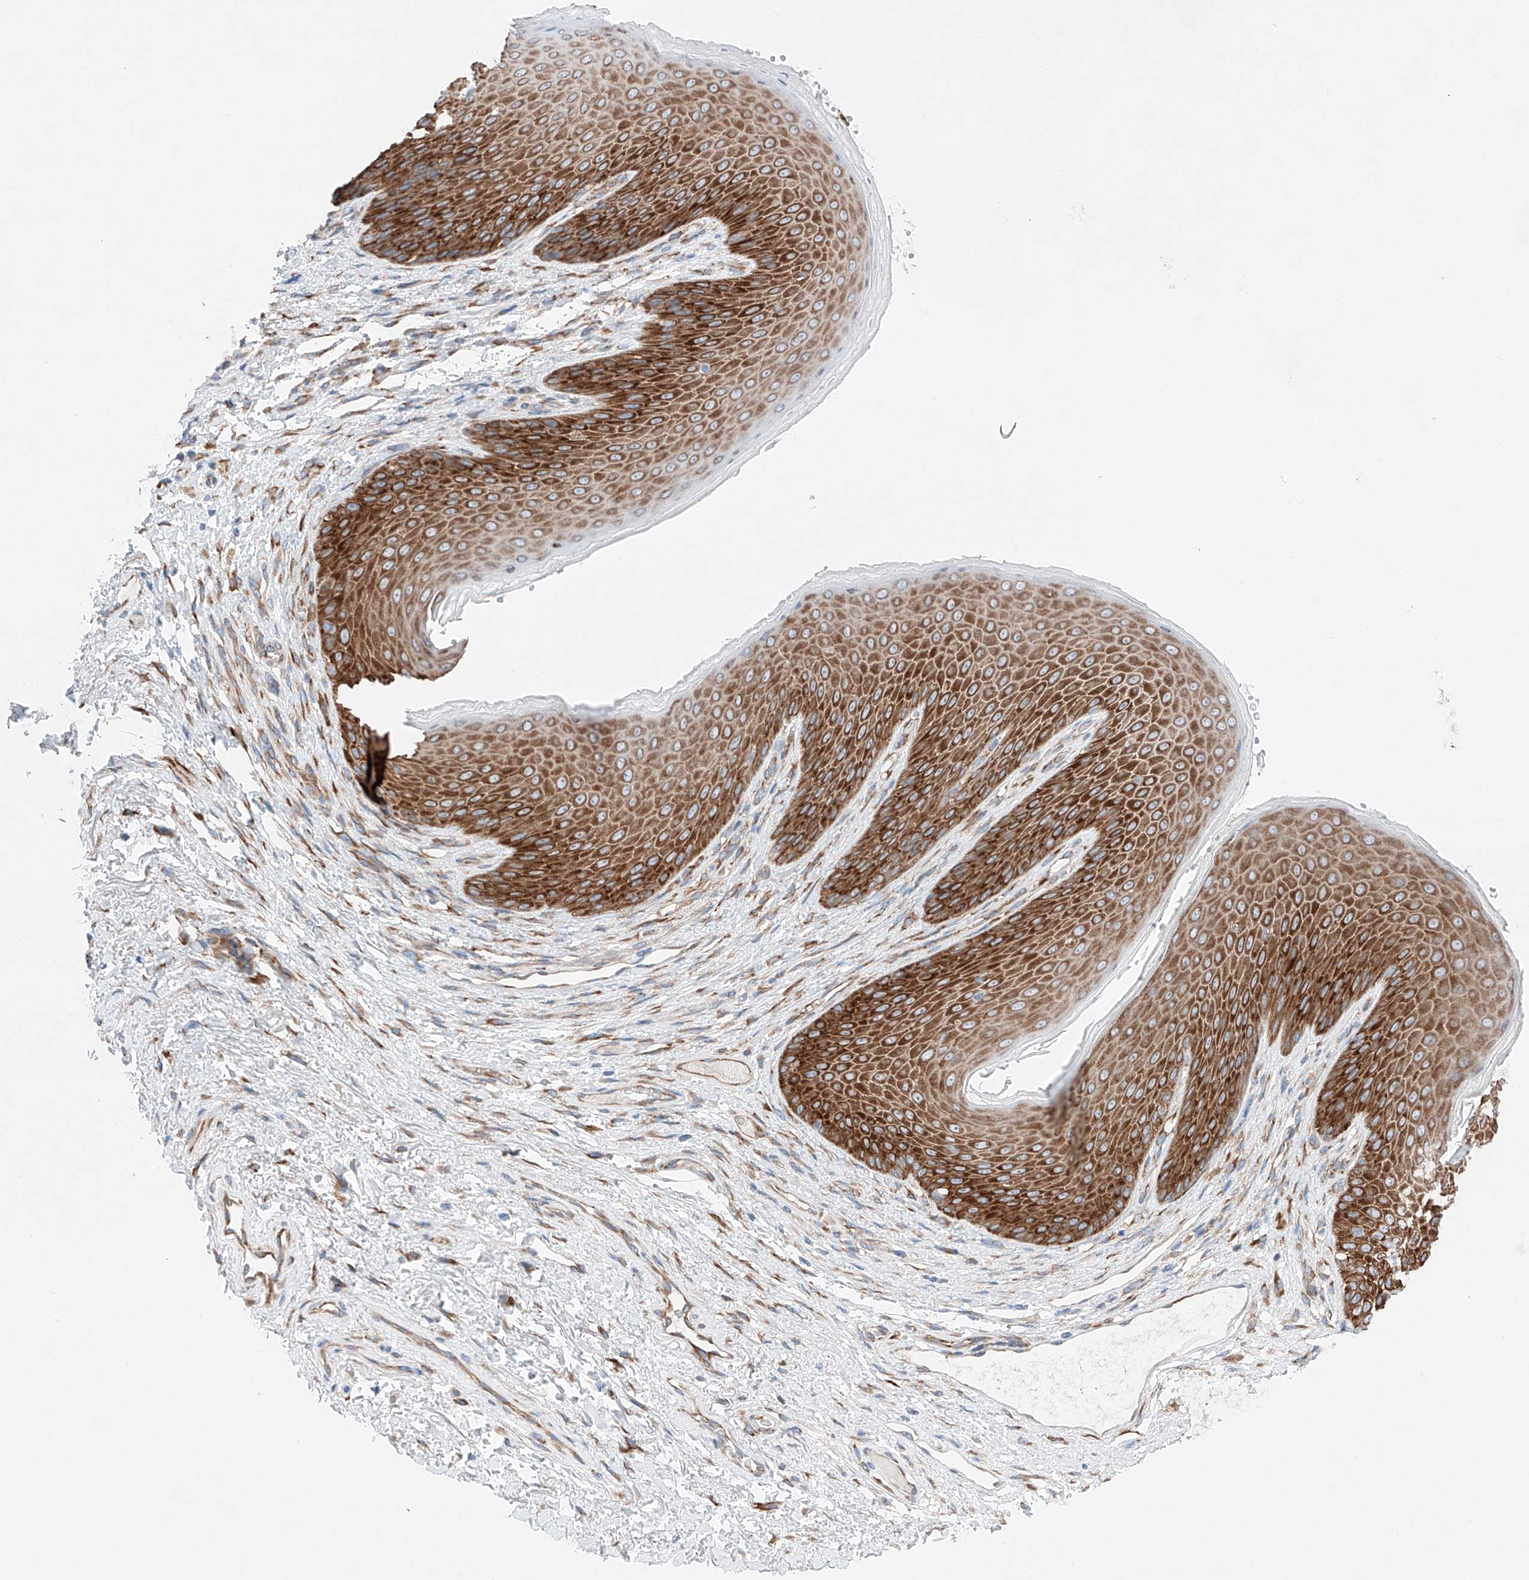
{"staining": {"intensity": "strong", "quantity": ">75%", "location": "cytoplasmic/membranous"}, "tissue": "skin", "cell_type": "Epidermal cells", "image_type": "normal", "snomed": [{"axis": "morphology", "description": "Normal tissue, NOS"}, {"axis": "topography", "description": "Anal"}], "caption": "Skin stained with DAB (3,3'-diaminobenzidine) immunohistochemistry (IHC) displays high levels of strong cytoplasmic/membranous positivity in about >75% of epidermal cells. (DAB IHC, brown staining for protein, blue staining for nuclei).", "gene": "CRELD1", "patient": {"sex": "male", "age": 74}}